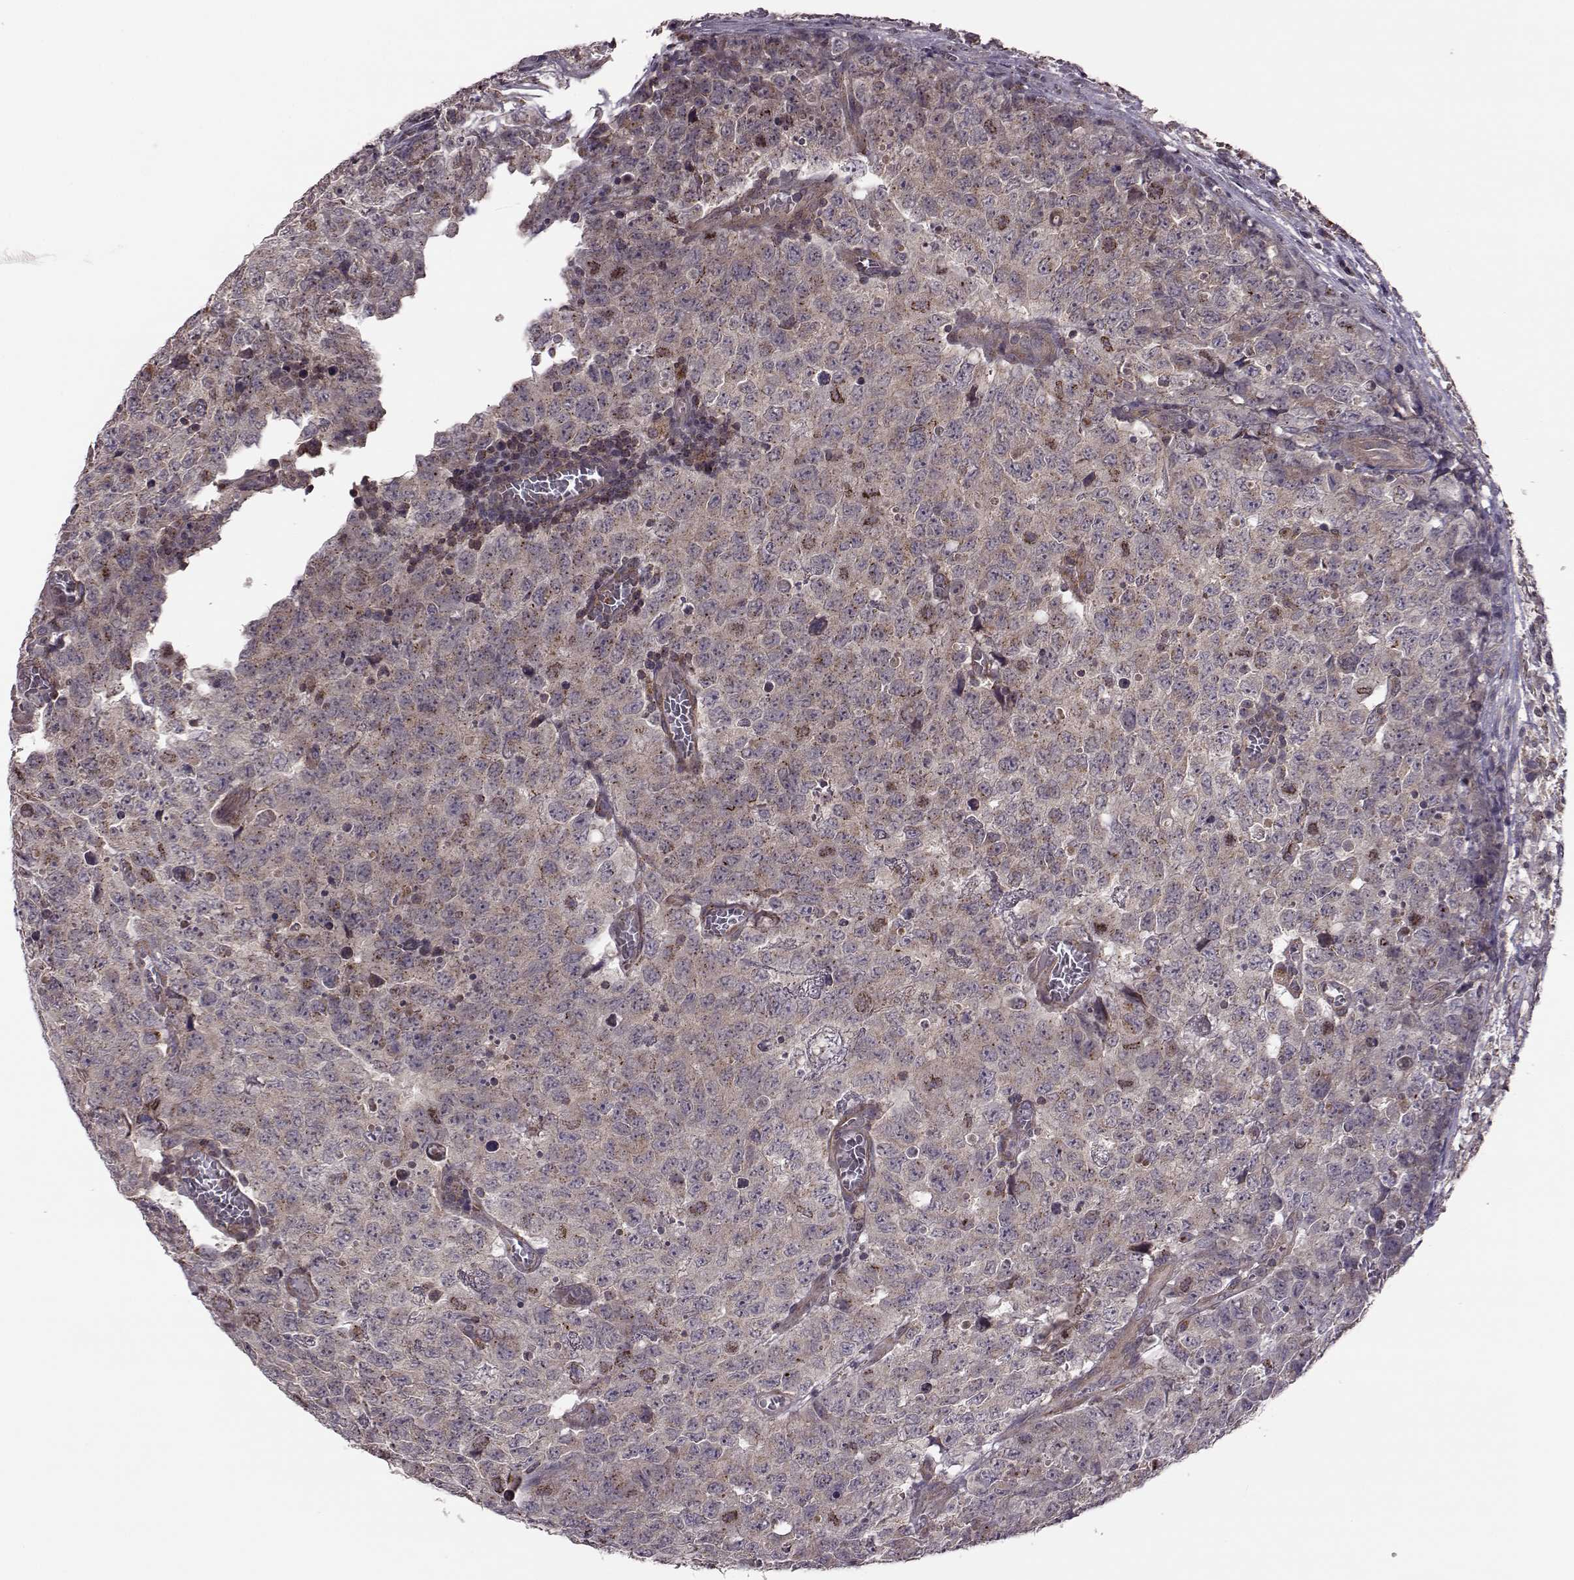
{"staining": {"intensity": "moderate", "quantity": ">75%", "location": "cytoplasmic/membranous"}, "tissue": "testis cancer", "cell_type": "Tumor cells", "image_type": "cancer", "snomed": [{"axis": "morphology", "description": "Carcinoma, Embryonal, NOS"}, {"axis": "topography", "description": "Testis"}], "caption": "A brown stain shows moderate cytoplasmic/membranous staining of a protein in testis embryonal carcinoma tumor cells.", "gene": "FNIP2", "patient": {"sex": "male", "age": 23}}